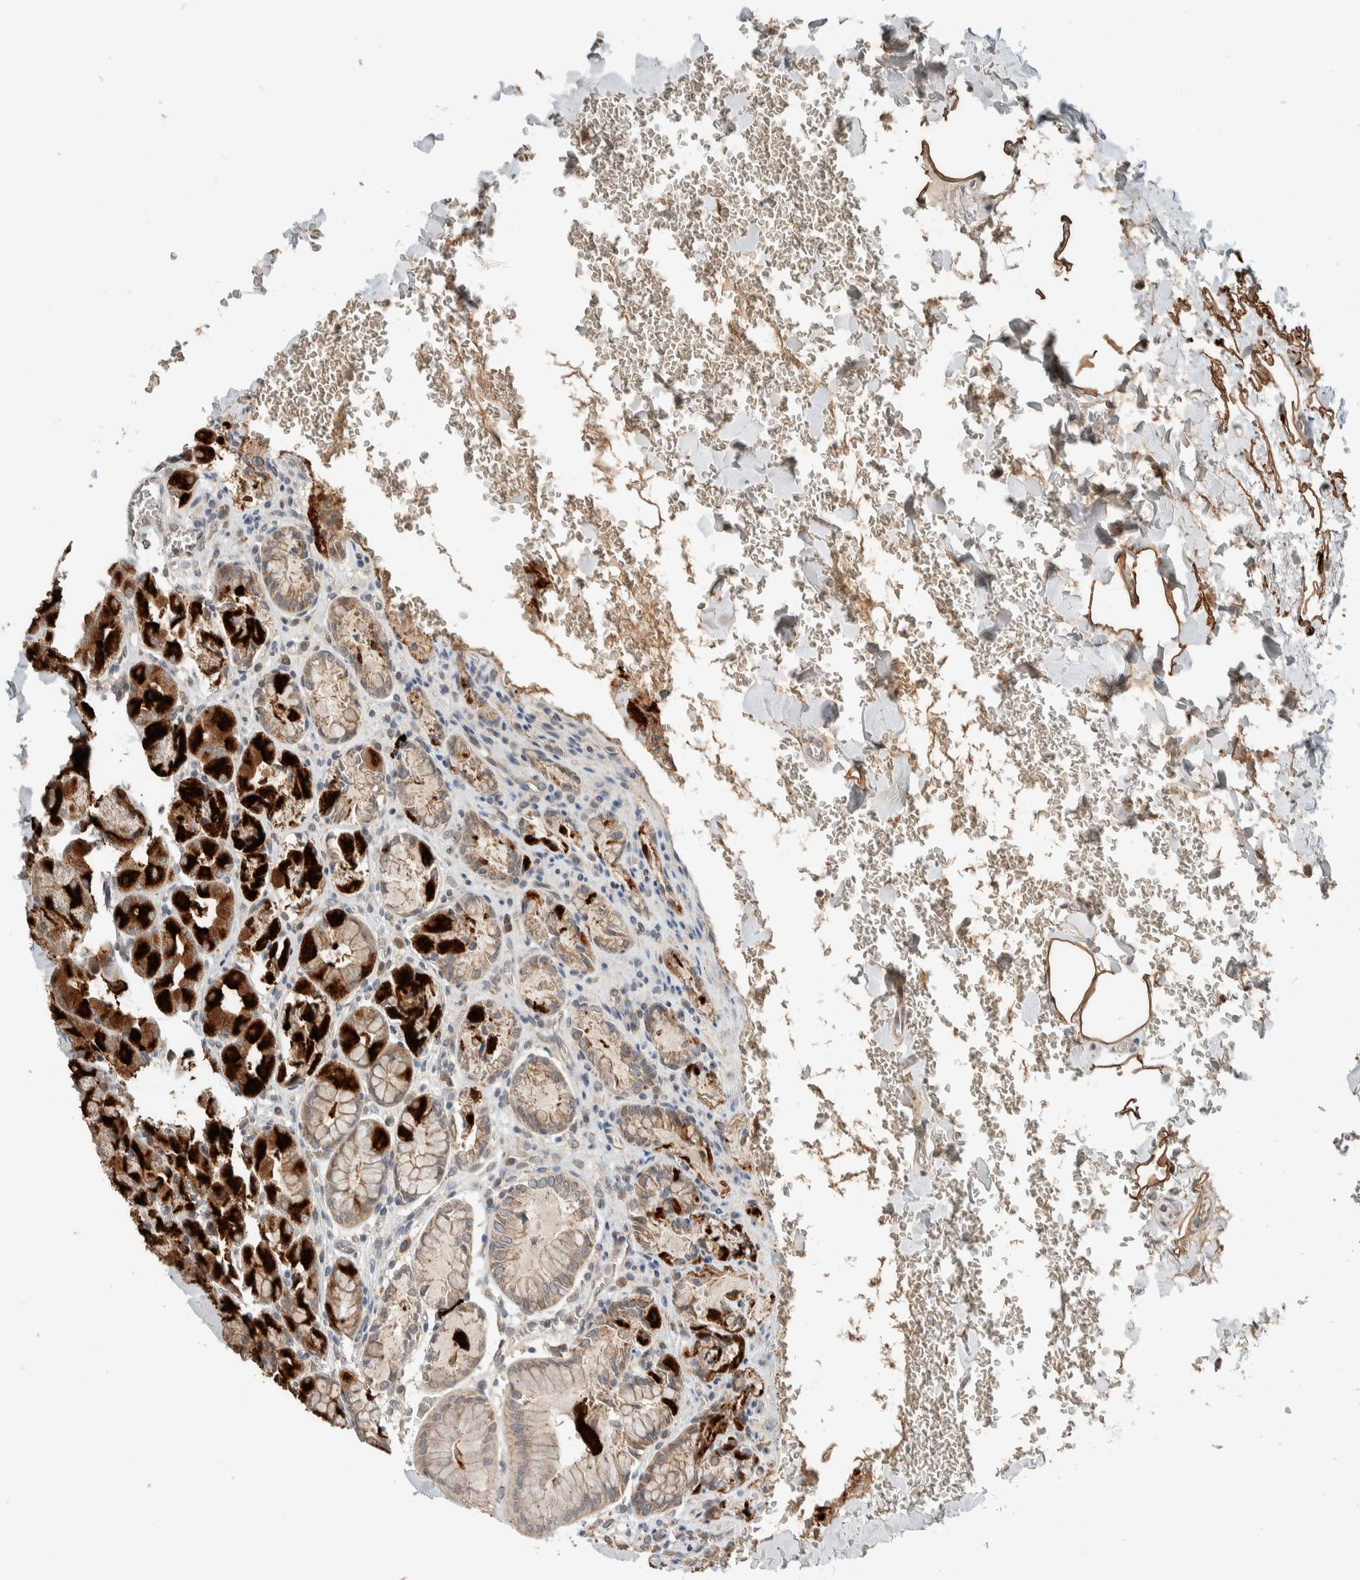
{"staining": {"intensity": "strong", "quantity": "25%-75%", "location": "cytoplasmic/membranous"}, "tissue": "stomach", "cell_type": "Glandular cells", "image_type": "normal", "snomed": [{"axis": "morphology", "description": "Normal tissue, NOS"}, {"axis": "topography", "description": "Stomach"}], "caption": "Protein expression by immunohistochemistry (IHC) exhibits strong cytoplasmic/membranous positivity in about 25%-75% of glandular cells in normal stomach. Using DAB (3,3'-diaminobenzidine) (brown) and hematoxylin (blue) stains, captured at high magnification using brightfield microscopy.", "gene": "NBR1", "patient": {"sex": "male", "age": 42}}